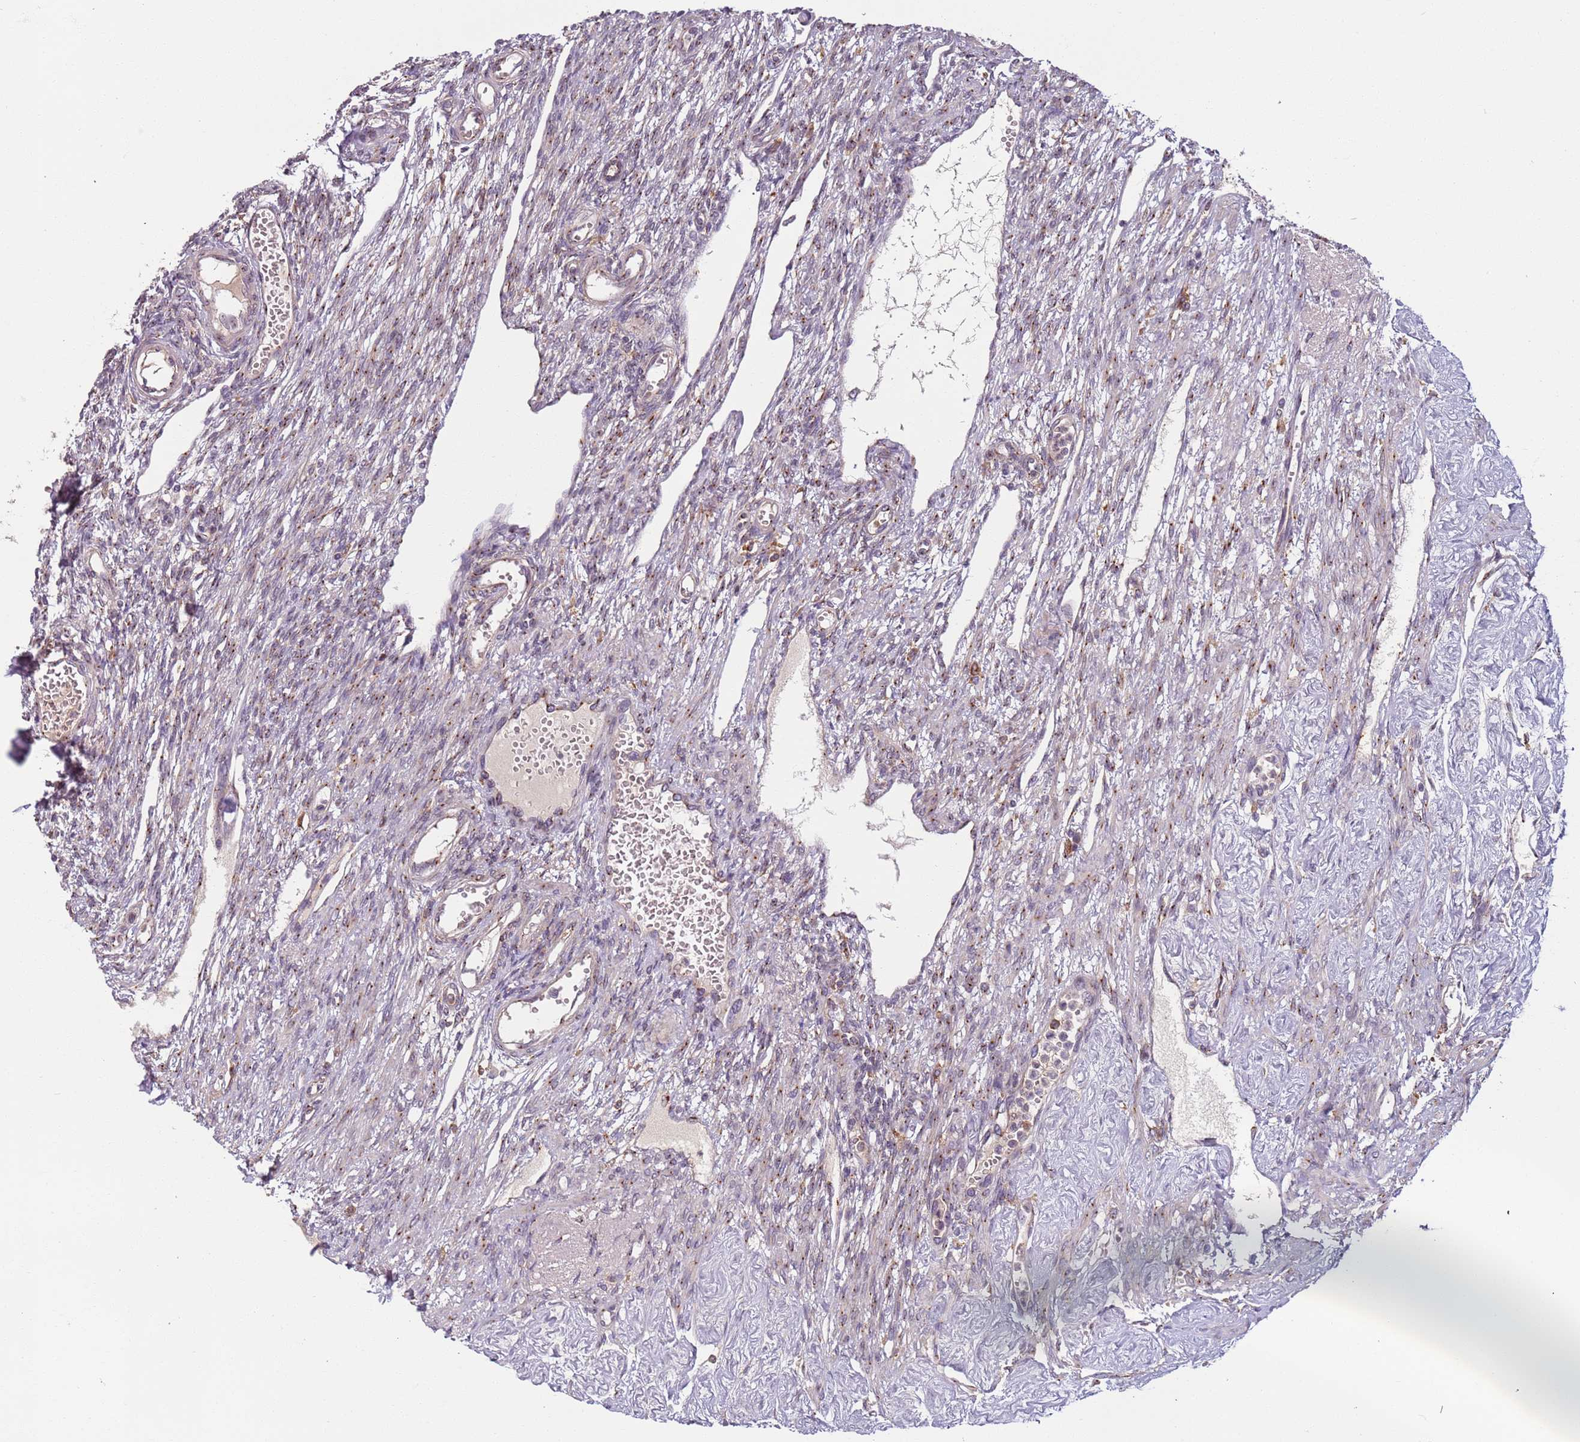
{"staining": {"intensity": "moderate", "quantity": "<25%", "location": "cytoplasmic/membranous"}, "tissue": "ovary", "cell_type": "Ovarian stroma cells", "image_type": "normal", "snomed": [{"axis": "morphology", "description": "Normal tissue, NOS"}, {"axis": "morphology", "description": "Cyst, NOS"}, {"axis": "topography", "description": "Ovary"}], "caption": "Ovary stained with DAB (3,3'-diaminobenzidine) immunohistochemistry shows low levels of moderate cytoplasmic/membranous expression in approximately <25% of ovarian stroma cells. (brown staining indicates protein expression, while blue staining denotes nuclei).", "gene": "AKTIP", "patient": {"sex": "female", "age": 33}}